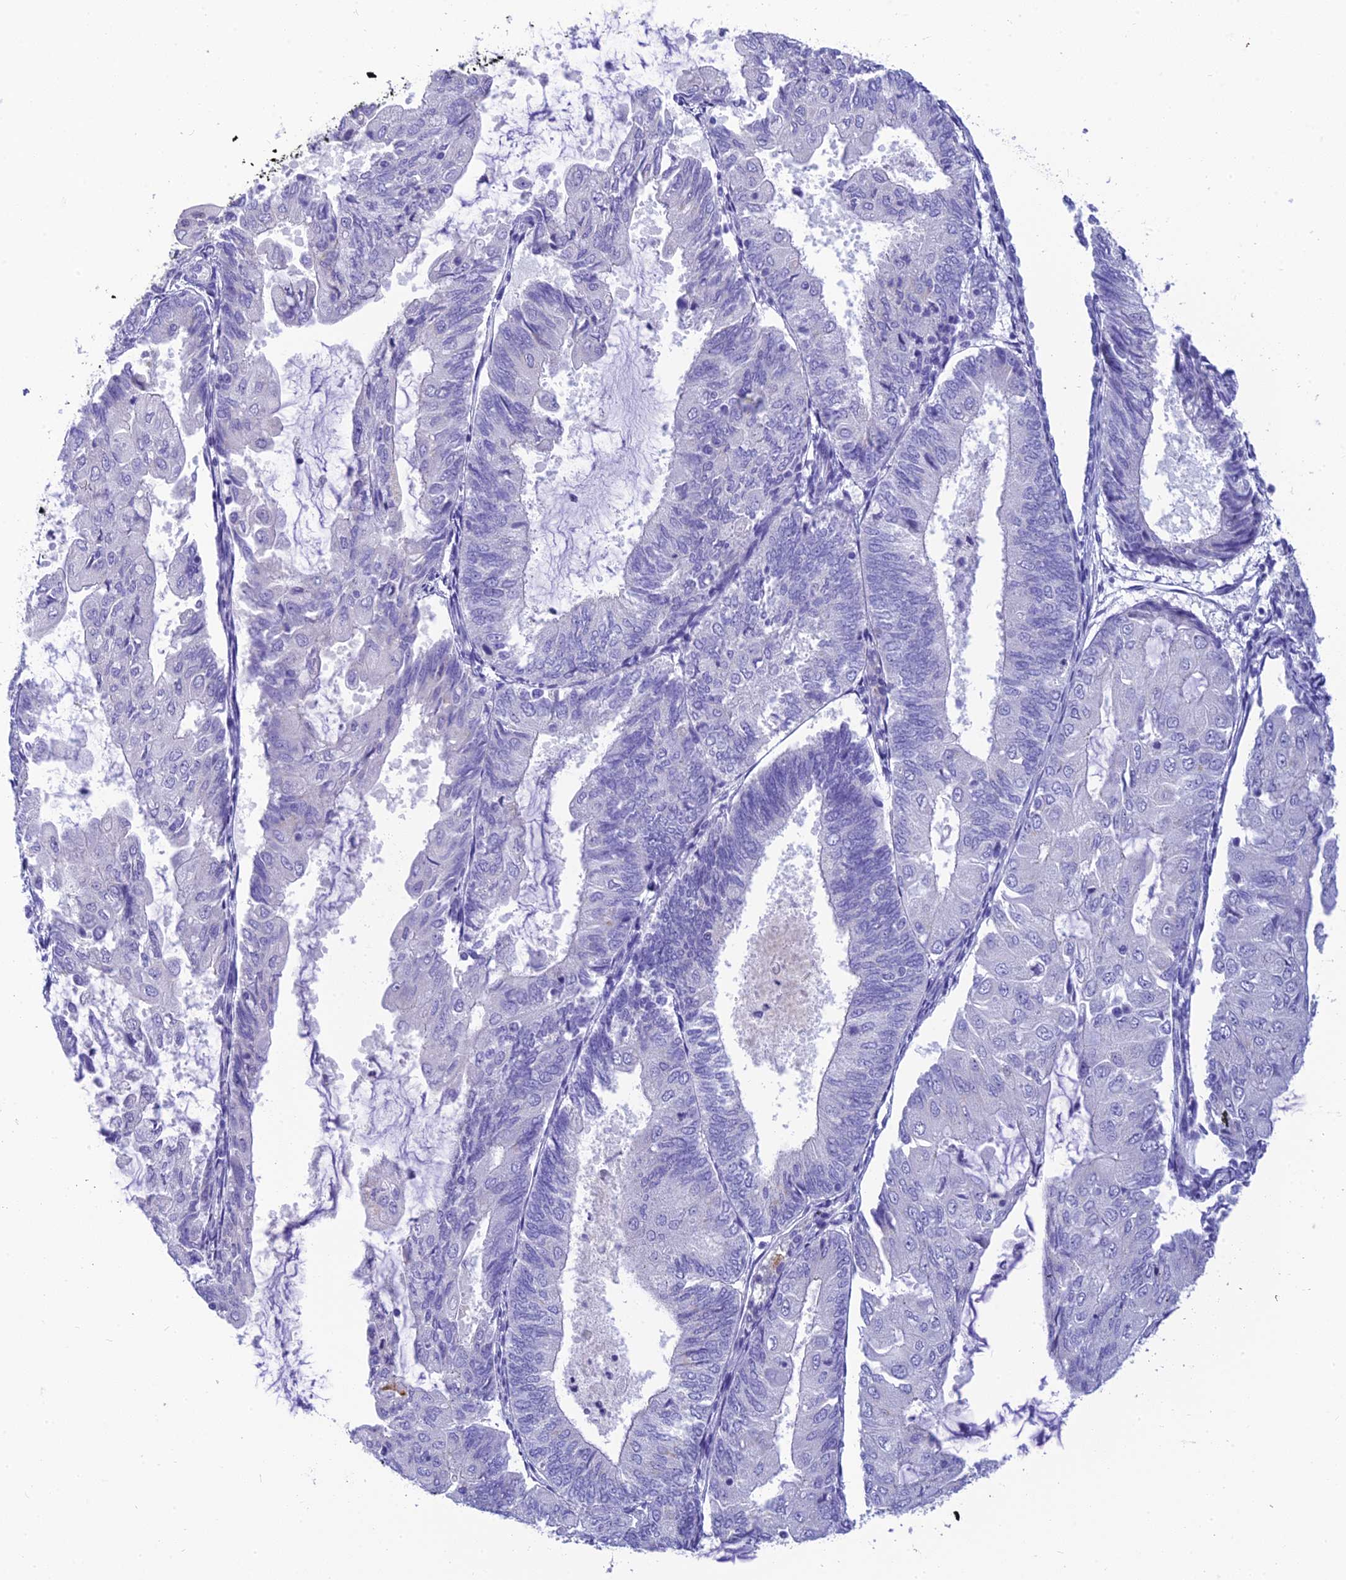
{"staining": {"intensity": "negative", "quantity": "none", "location": "none"}, "tissue": "endometrial cancer", "cell_type": "Tumor cells", "image_type": "cancer", "snomed": [{"axis": "morphology", "description": "Adenocarcinoma, NOS"}, {"axis": "topography", "description": "Endometrium"}], "caption": "This photomicrograph is of endometrial cancer stained with immunohistochemistry to label a protein in brown with the nuclei are counter-stained blue. There is no positivity in tumor cells.", "gene": "KDELR3", "patient": {"sex": "female", "age": 81}}